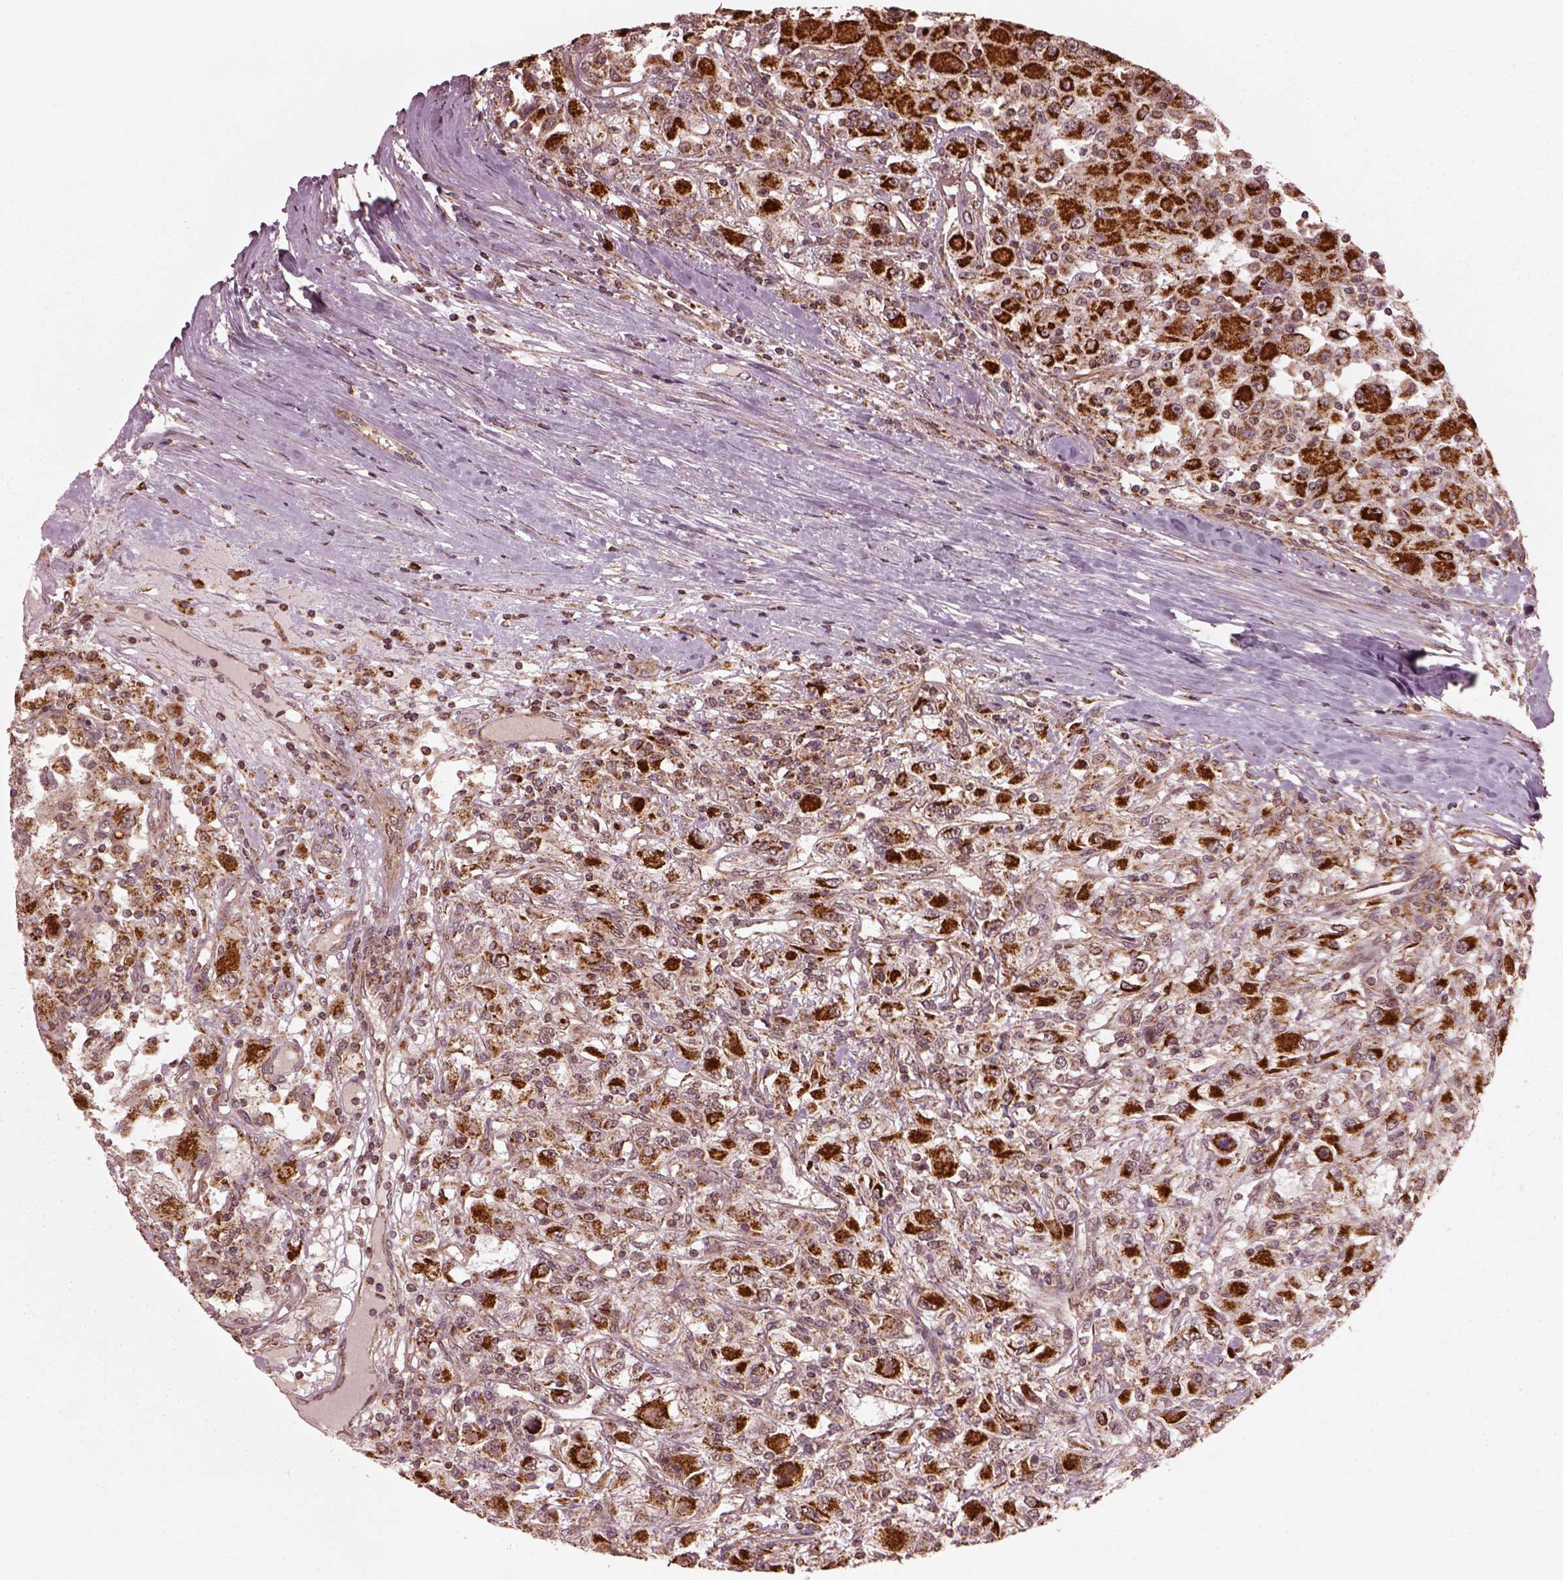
{"staining": {"intensity": "strong", "quantity": ">75%", "location": "cytoplasmic/membranous"}, "tissue": "renal cancer", "cell_type": "Tumor cells", "image_type": "cancer", "snomed": [{"axis": "morphology", "description": "Adenocarcinoma, NOS"}, {"axis": "topography", "description": "Kidney"}], "caption": "Brown immunohistochemical staining in human renal cancer exhibits strong cytoplasmic/membranous staining in approximately >75% of tumor cells. The protein of interest is stained brown, and the nuclei are stained in blue (DAB IHC with brightfield microscopy, high magnification).", "gene": "SEL1L3", "patient": {"sex": "female", "age": 67}}